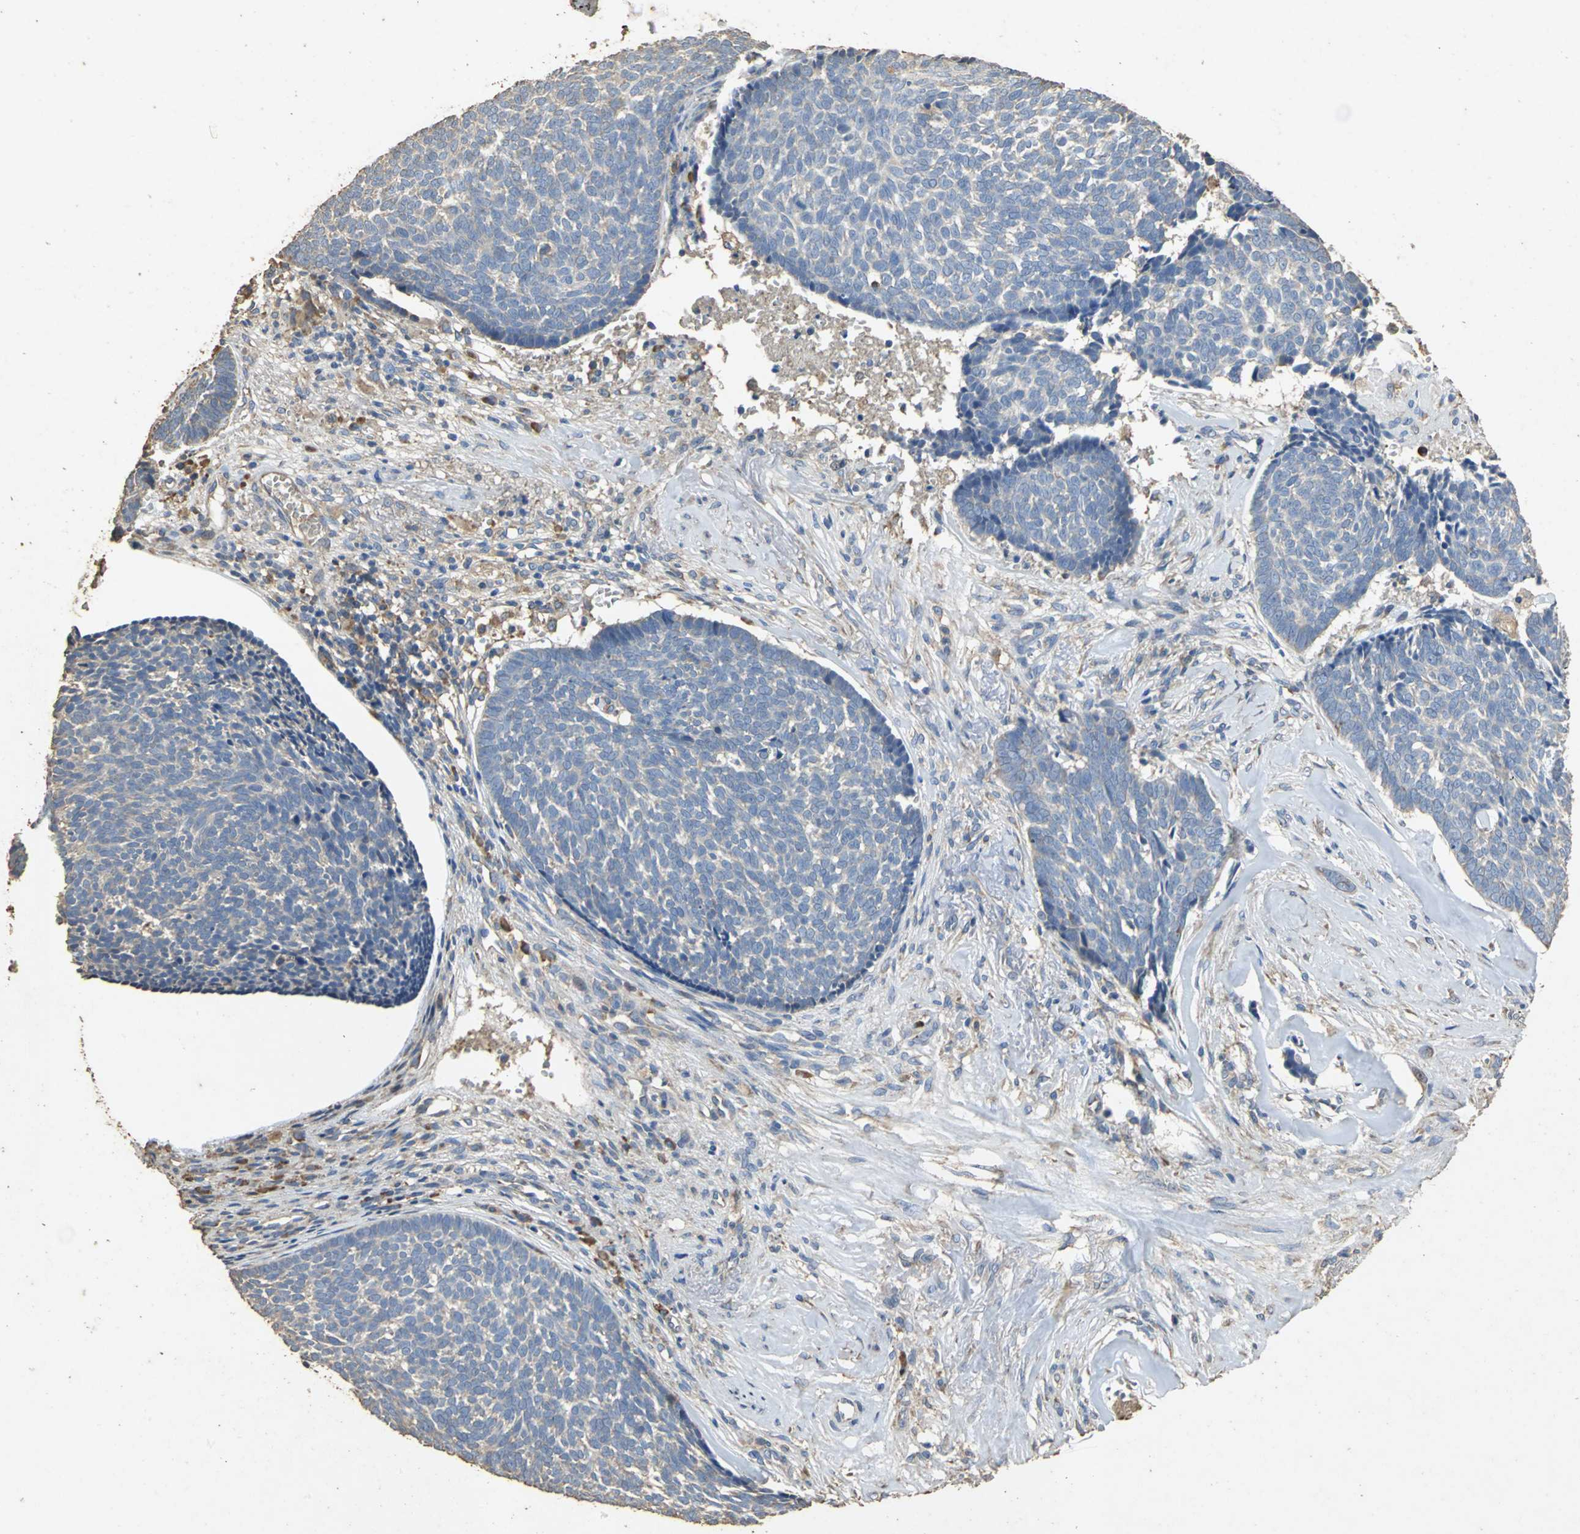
{"staining": {"intensity": "negative", "quantity": "none", "location": "none"}, "tissue": "skin cancer", "cell_type": "Tumor cells", "image_type": "cancer", "snomed": [{"axis": "morphology", "description": "Basal cell carcinoma"}, {"axis": "topography", "description": "Skin"}], "caption": "The IHC image has no significant expression in tumor cells of basal cell carcinoma (skin) tissue.", "gene": "ACSL4", "patient": {"sex": "male", "age": 84}}